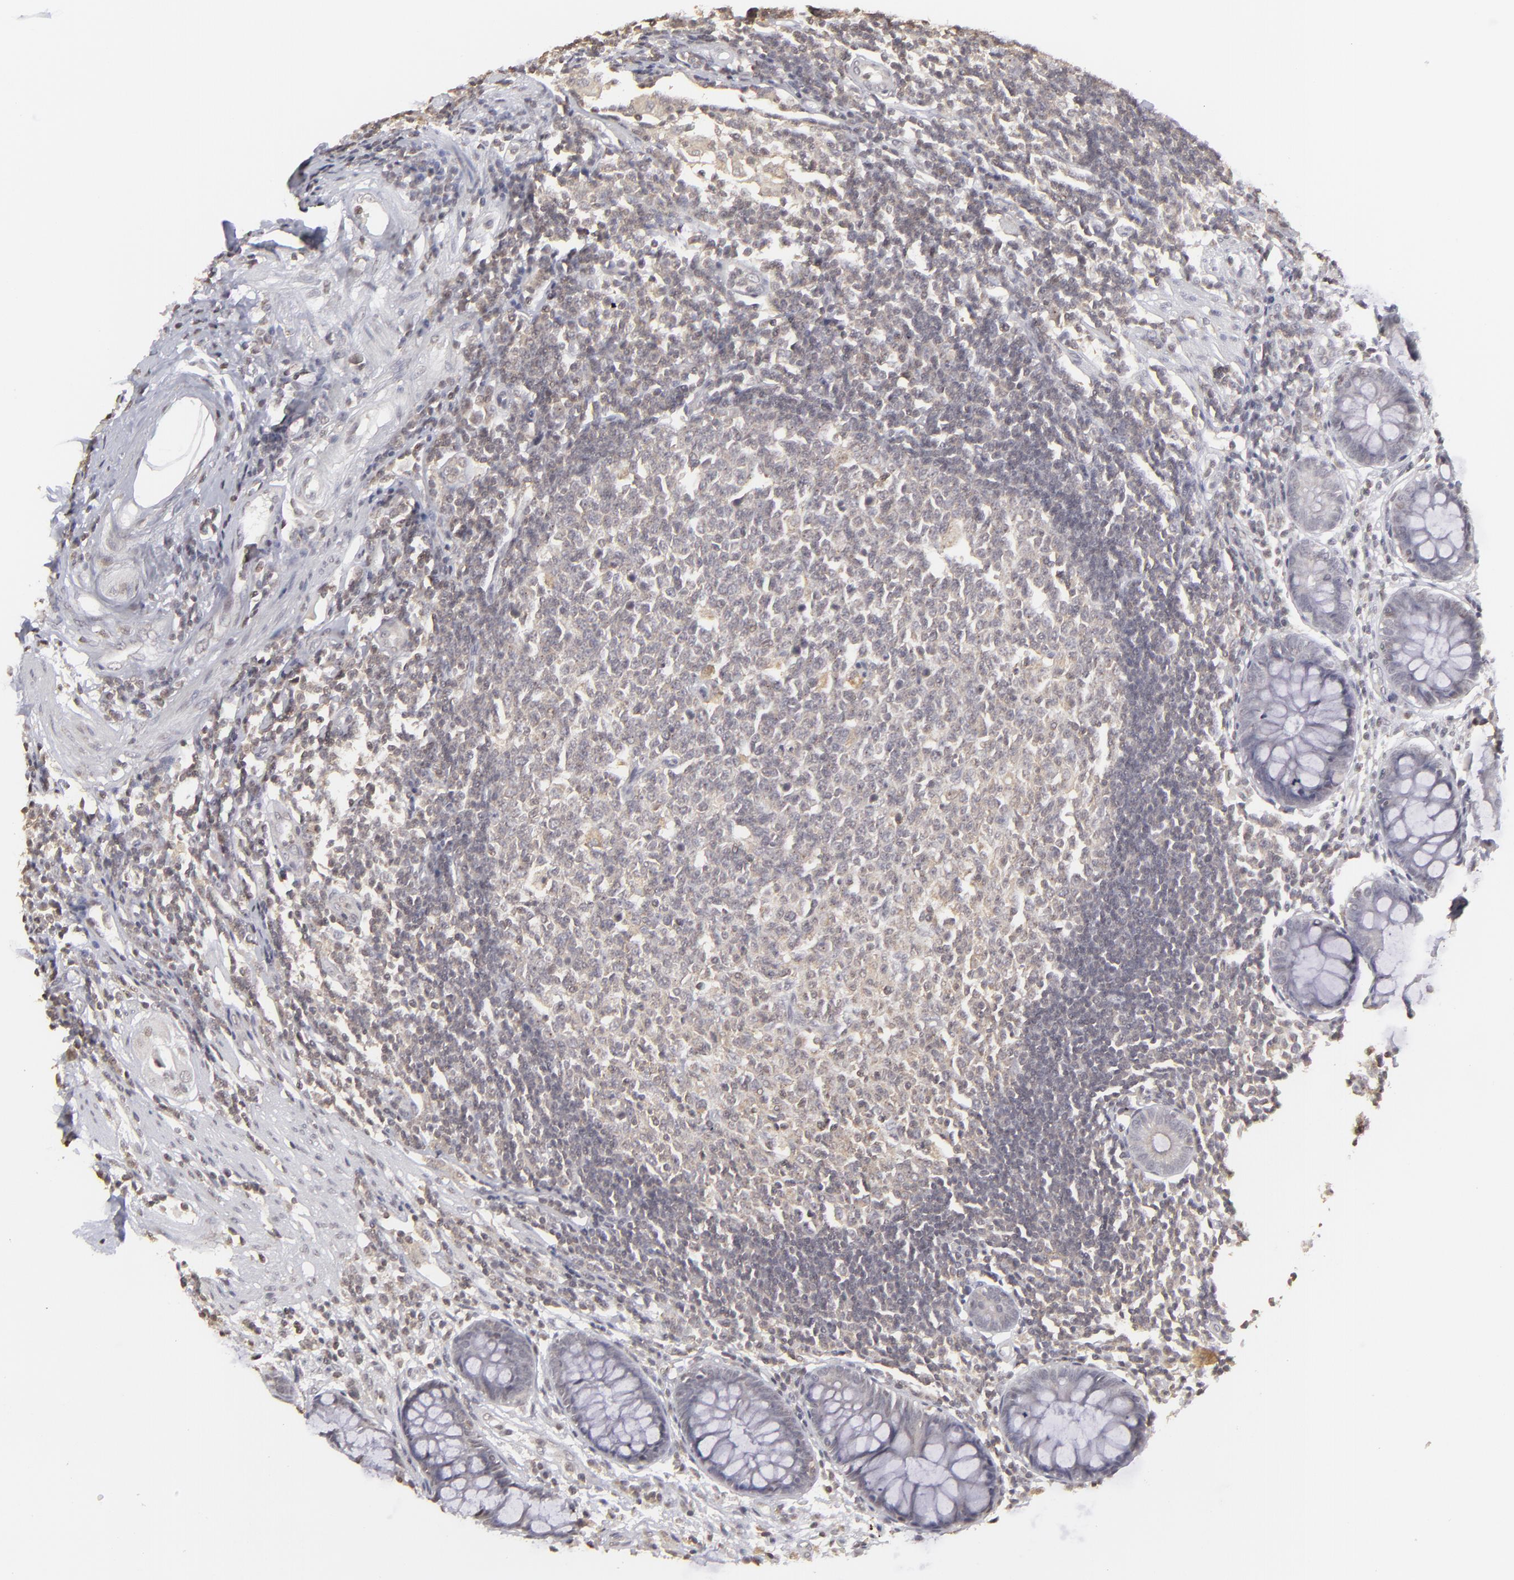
{"staining": {"intensity": "negative", "quantity": "none", "location": "none"}, "tissue": "rectum", "cell_type": "Glandular cells", "image_type": "normal", "snomed": [{"axis": "morphology", "description": "Normal tissue, NOS"}, {"axis": "topography", "description": "Rectum"}], "caption": "This micrograph is of unremarkable rectum stained with IHC to label a protein in brown with the nuclei are counter-stained blue. There is no expression in glandular cells.", "gene": "CLDN2", "patient": {"sex": "female", "age": 66}}